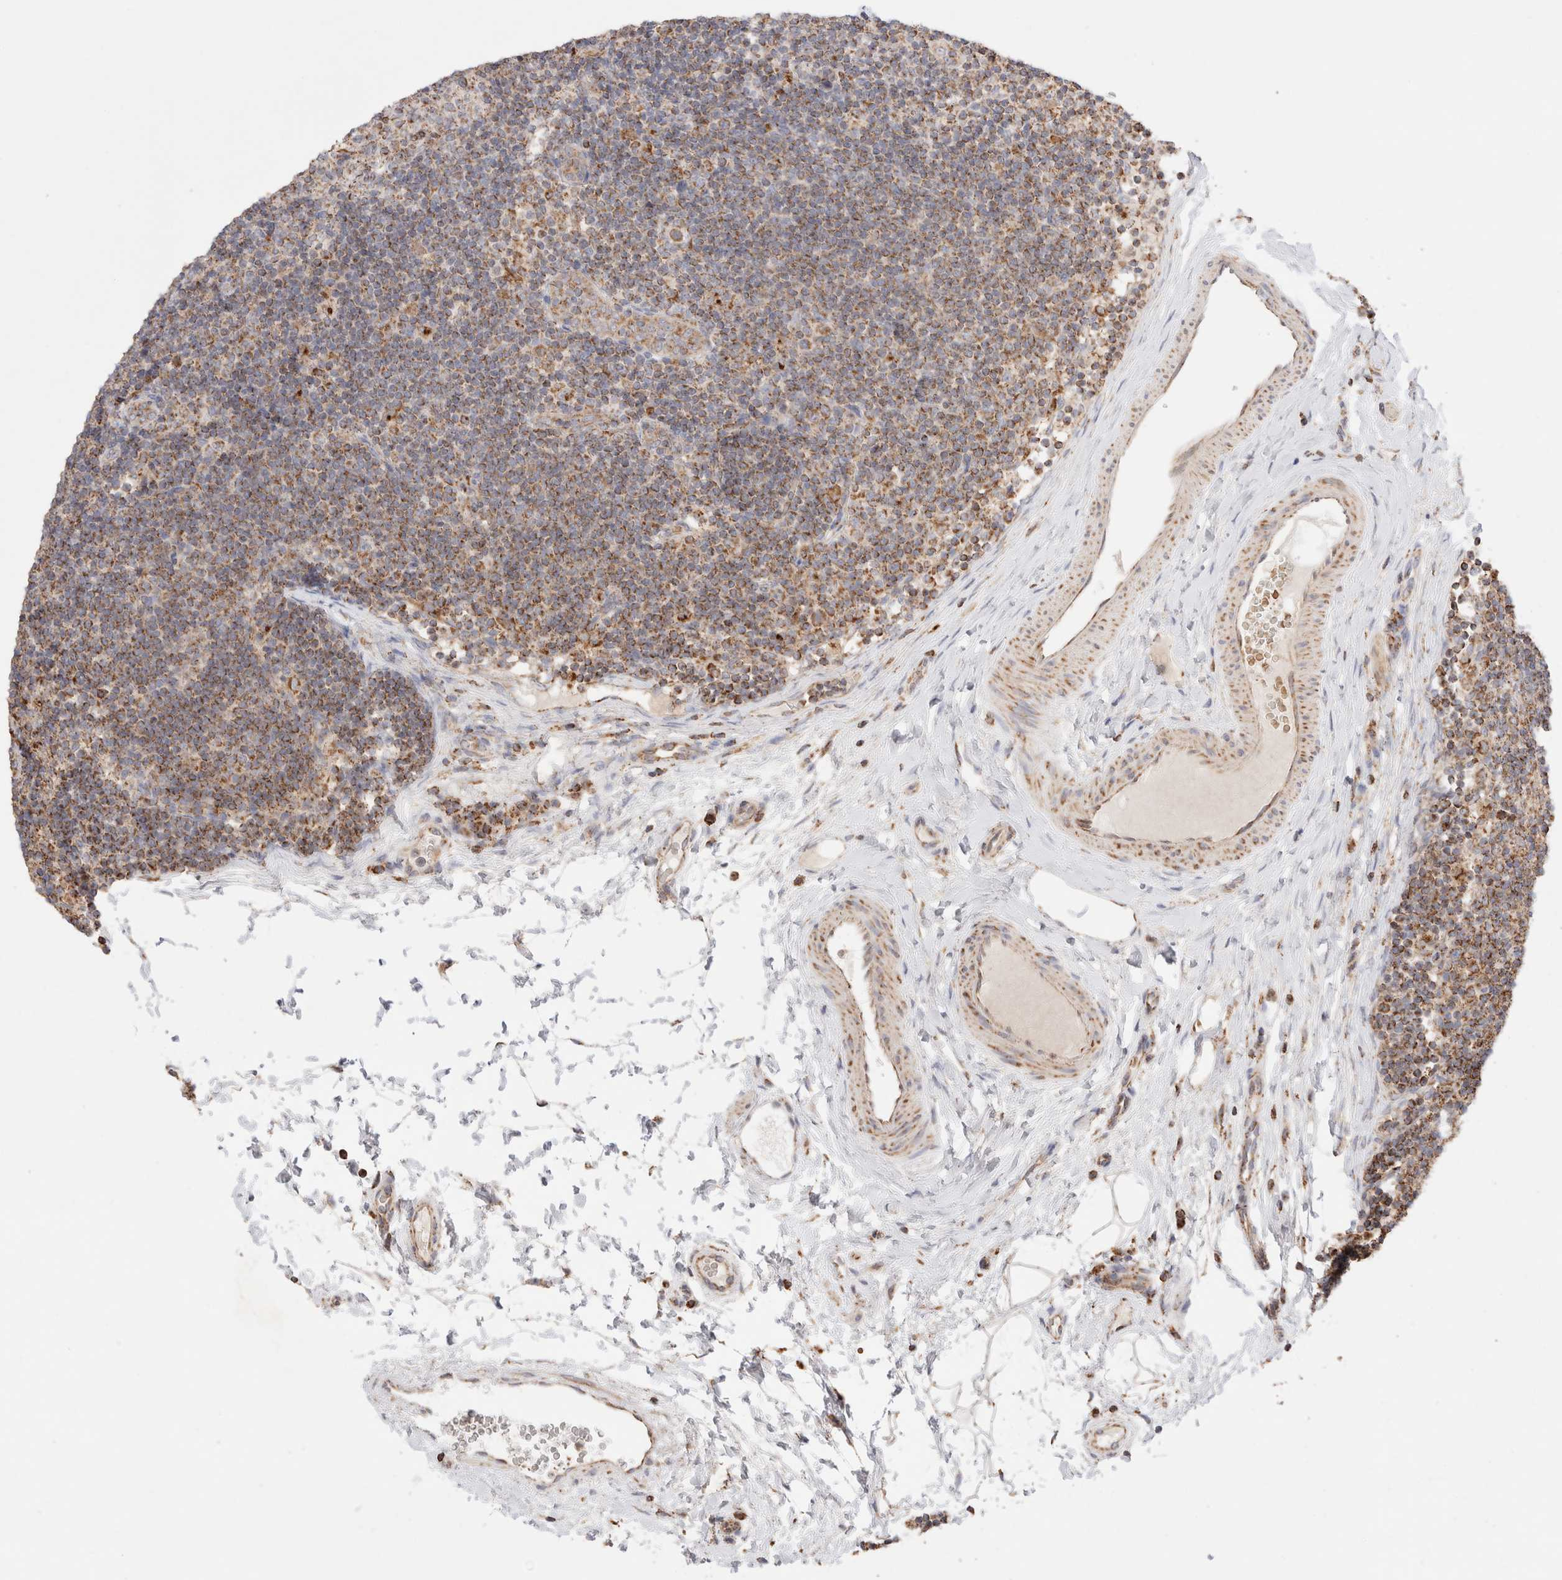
{"staining": {"intensity": "moderate", "quantity": ">75%", "location": "cytoplasmic/membranous"}, "tissue": "lymph node", "cell_type": "Germinal center cells", "image_type": "normal", "snomed": [{"axis": "morphology", "description": "Normal tissue, NOS"}, {"axis": "topography", "description": "Lymph node"}], "caption": "A micrograph showing moderate cytoplasmic/membranous positivity in about >75% of germinal center cells in unremarkable lymph node, as visualized by brown immunohistochemical staining.", "gene": "TMPPE", "patient": {"sex": "female", "age": 22}}